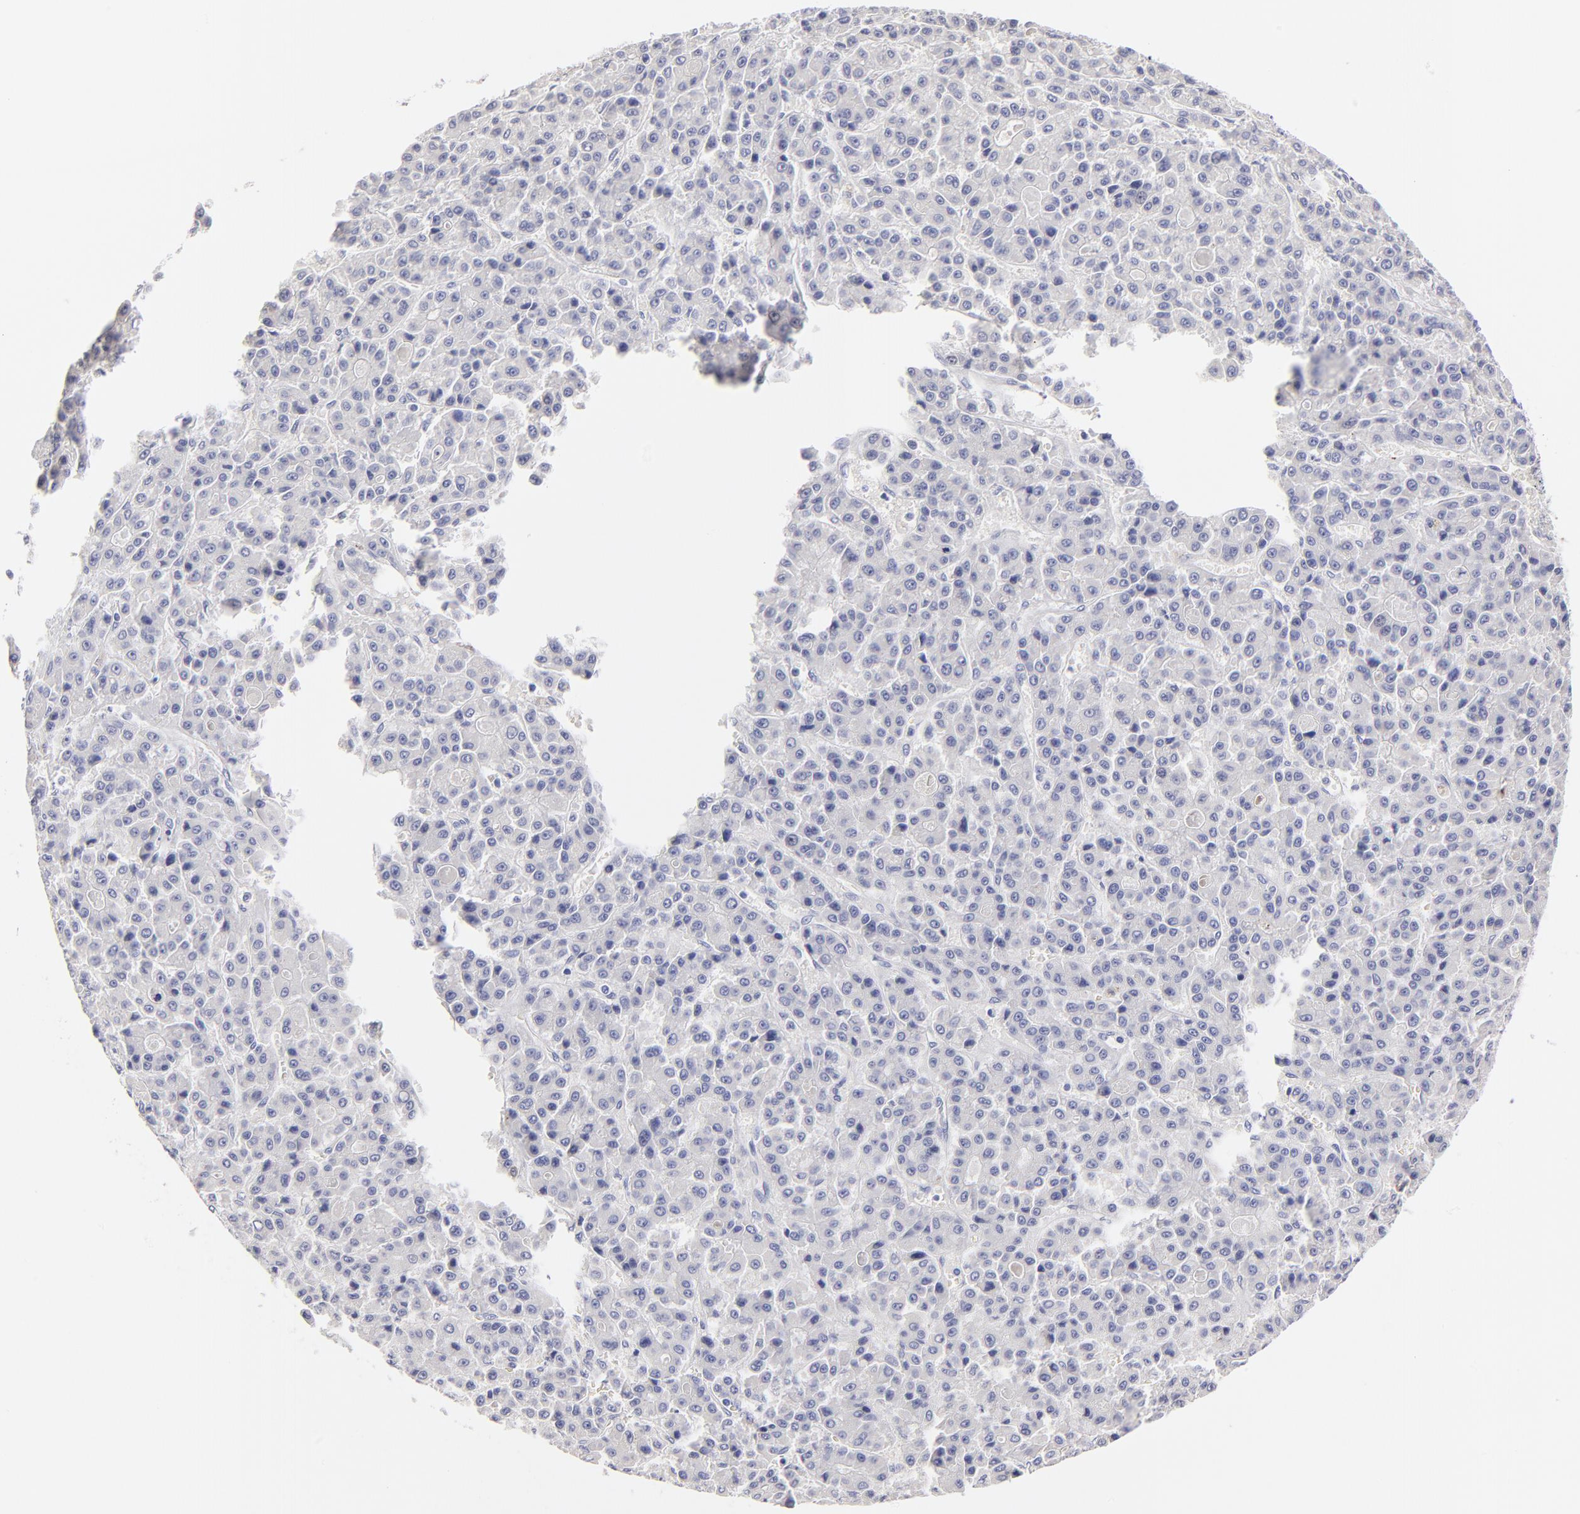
{"staining": {"intensity": "negative", "quantity": "none", "location": "none"}, "tissue": "liver cancer", "cell_type": "Tumor cells", "image_type": "cancer", "snomed": [{"axis": "morphology", "description": "Carcinoma, Hepatocellular, NOS"}, {"axis": "topography", "description": "Liver"}], "caption": "IHC of human hepatocellular carcinoma (liver) demonstrates no expression in tumor cells.", "gene": "BTG2", "patient": {"sex": "male", "age": 70}}